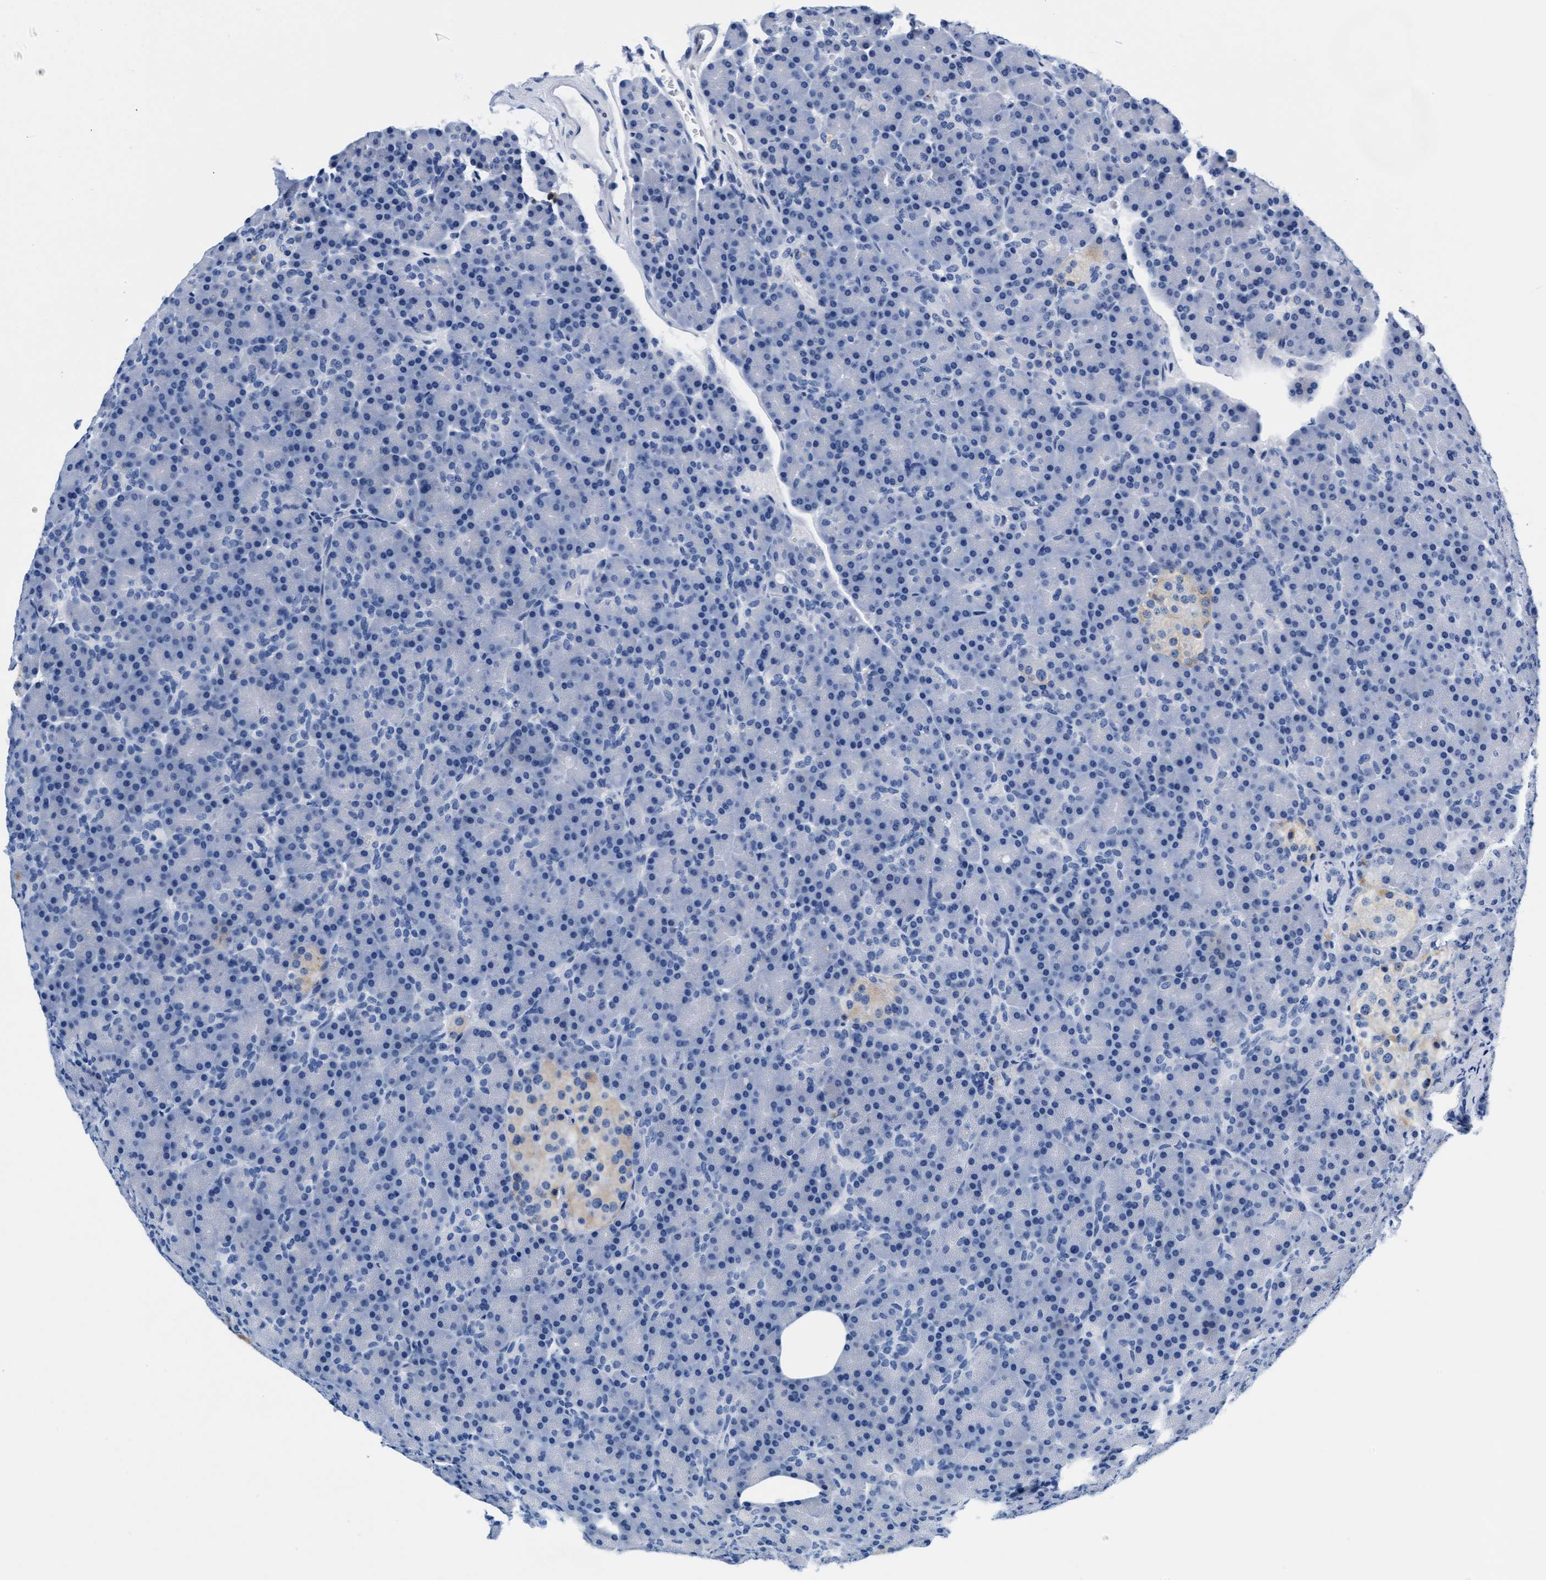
{"staining": {"intensity": "negative", "quantity": "none", "location": "none"}, "tissue": "pancreas", "cell_type": "Exocrine glandular cells", "image_type": "normal", "snomed": [{"axis": "morphology", "description": "Normal tissue, NOS"}, {"axis": "topography", "description": "Pancreas"}], "caption": "This is an immunohistochemistry (IHC) micrograph of normal pancreas. There is no expression in exocrine glandular cells.", "gene": "MMP8", "patient": {"sex": "female", "age": 43}}